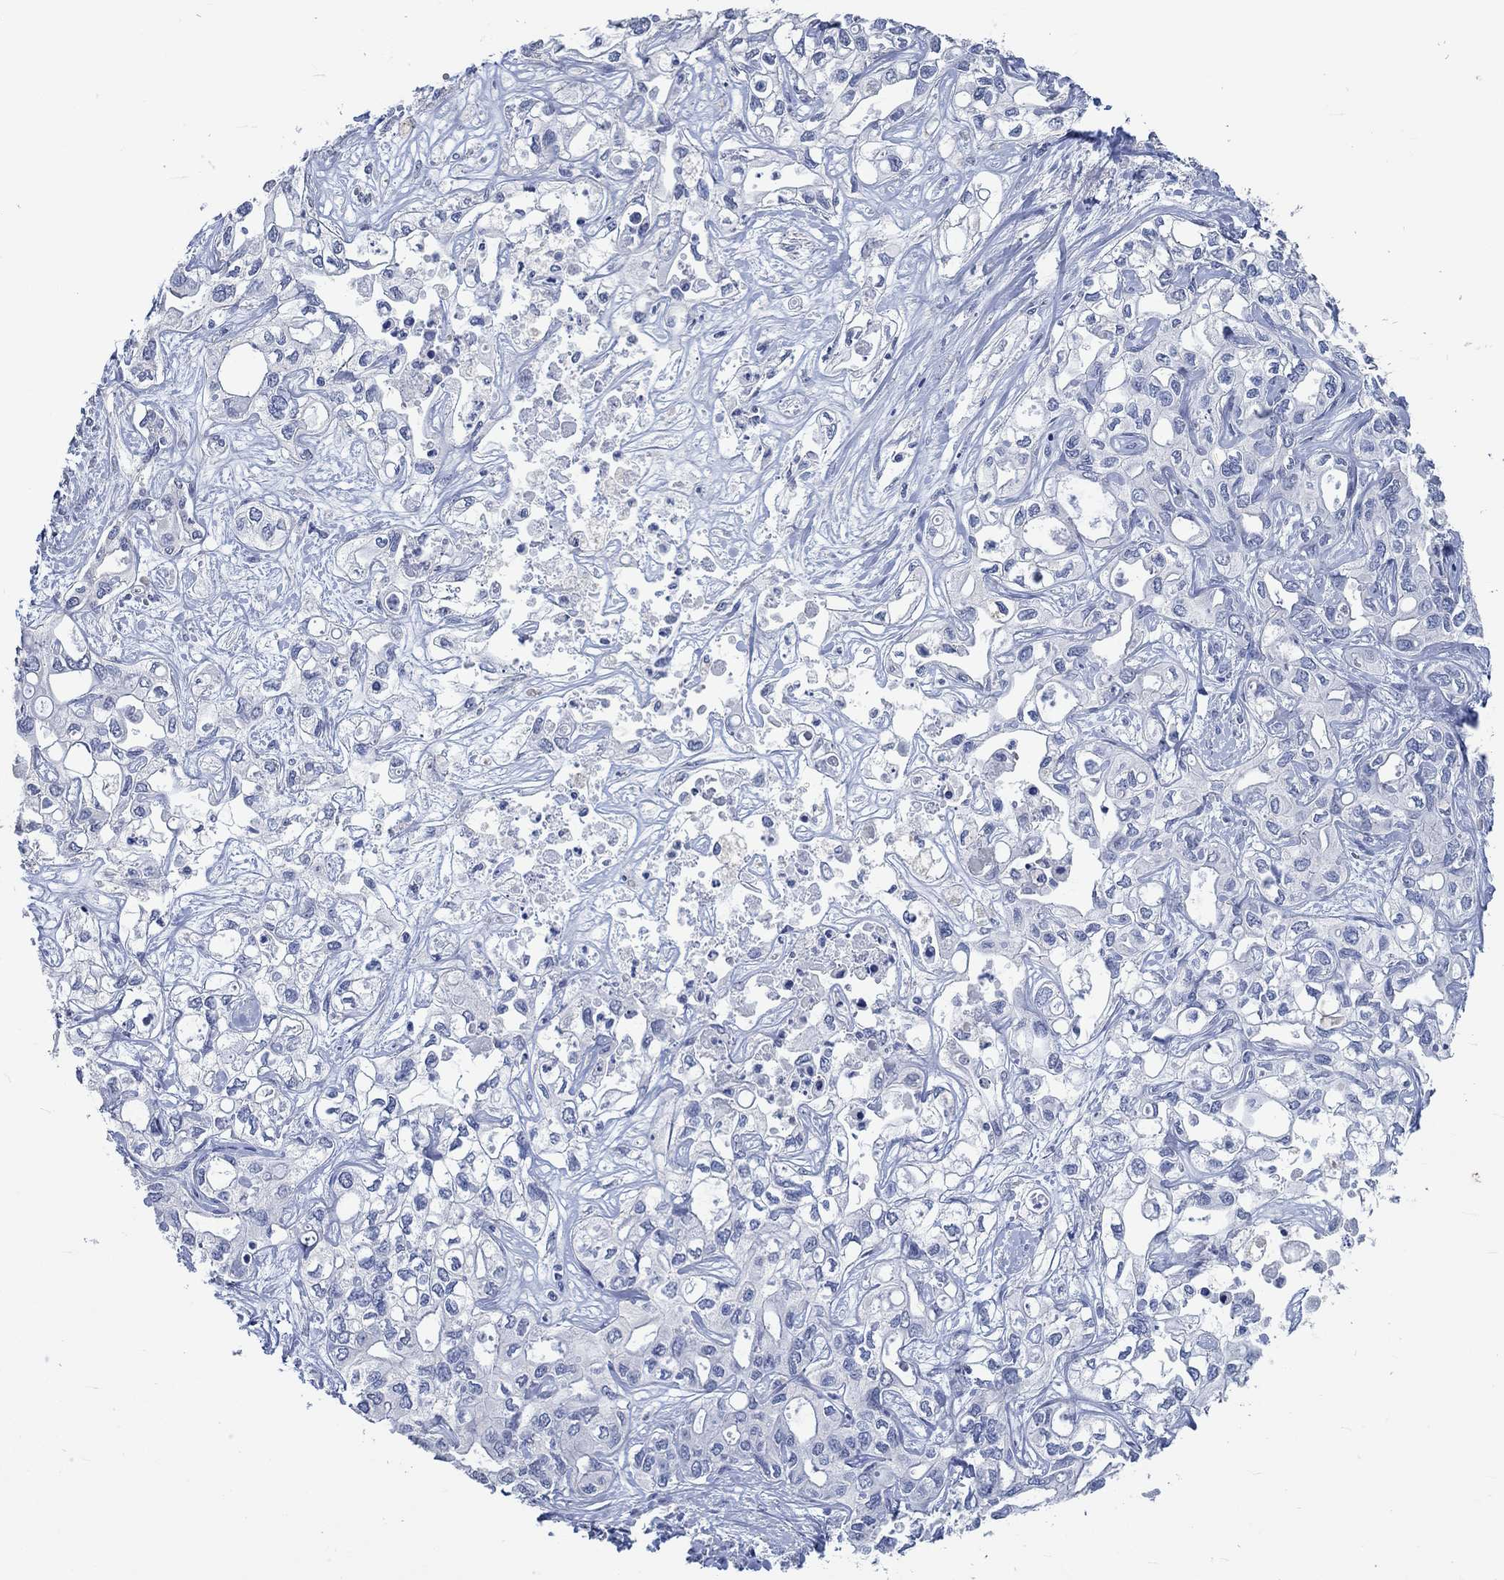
{"staining": {"intensity": "negative", "quantity": "none", "location": "none"}, "tissue": "liver cancer", "cell_type": "Tumor cells", "image_type": "cancer", "snomed": [{"axis": "morphology", "description": "Cholangiocarcinoma"}, {"axis": "topography", "description": "Liver"}], "caption": "This is a photomicrograph of immunohistochemistry (IHC) staining of cholangiocarcinoma (liver), which shows no positivity in tumor cells.", "gene": "C4orf47", "patient": {"sex": "female", "age": 64}}